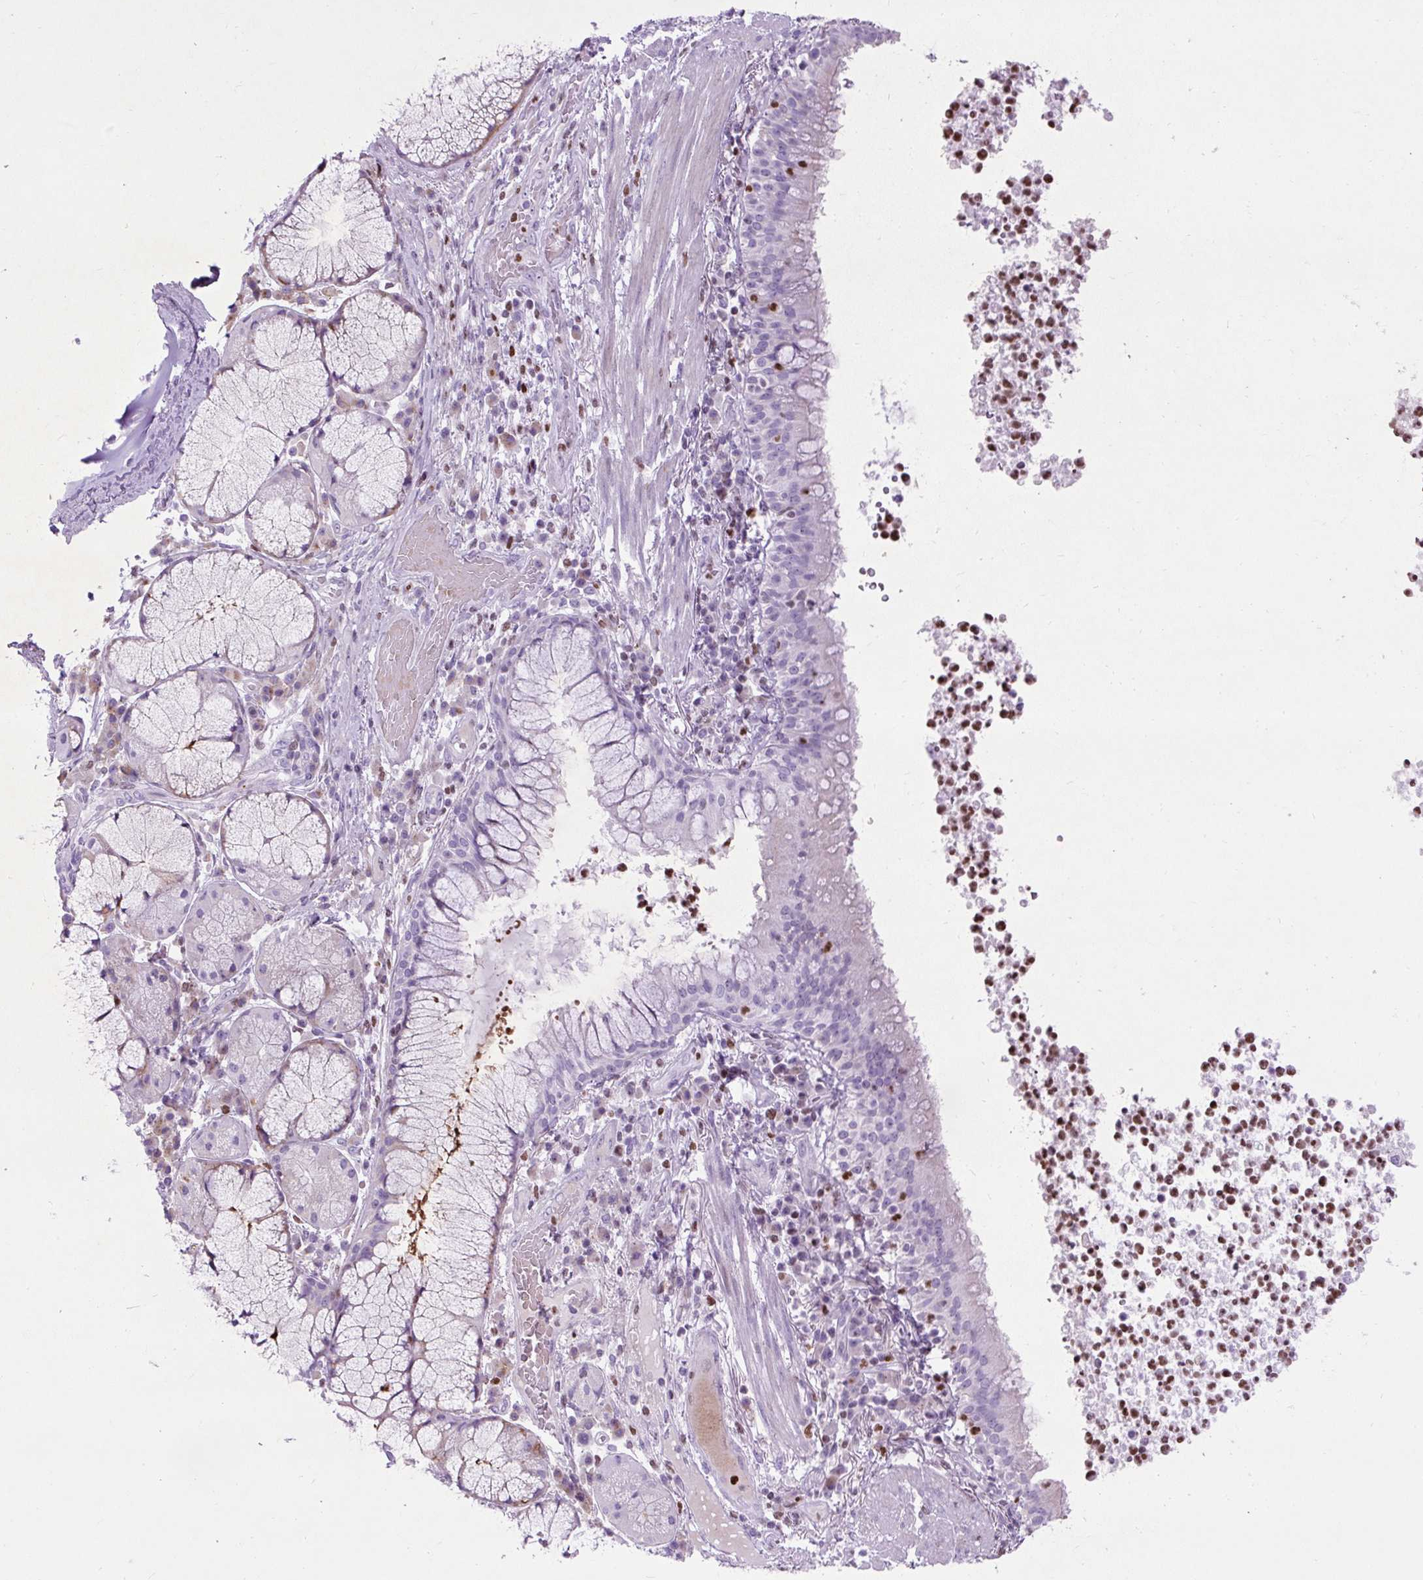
{"staining": {"intensity": "moderate", "quantity": "<25%", "location": "nuclear"}, "tissue": "bronchus", "cell_type": "Respiratory epithelial cells", "image_type": "normal", "snomed": [{"axis": "morphology", "description": "Normal tissue, NOS"}, {"axis": "topography", "description": "Cartilage tissue"}, {"axis": "topography", "description": "Bronchus"}], "caption": "Immunohistochemistry (IHC) histopathology image of benign bronchus stained for a protein (brown), which displays low levels of moderate nuclear staining in about <25% of respiratory epithelial cells.", "gene": "SPC24", "patient": {"sex": "male", "age": 56}}